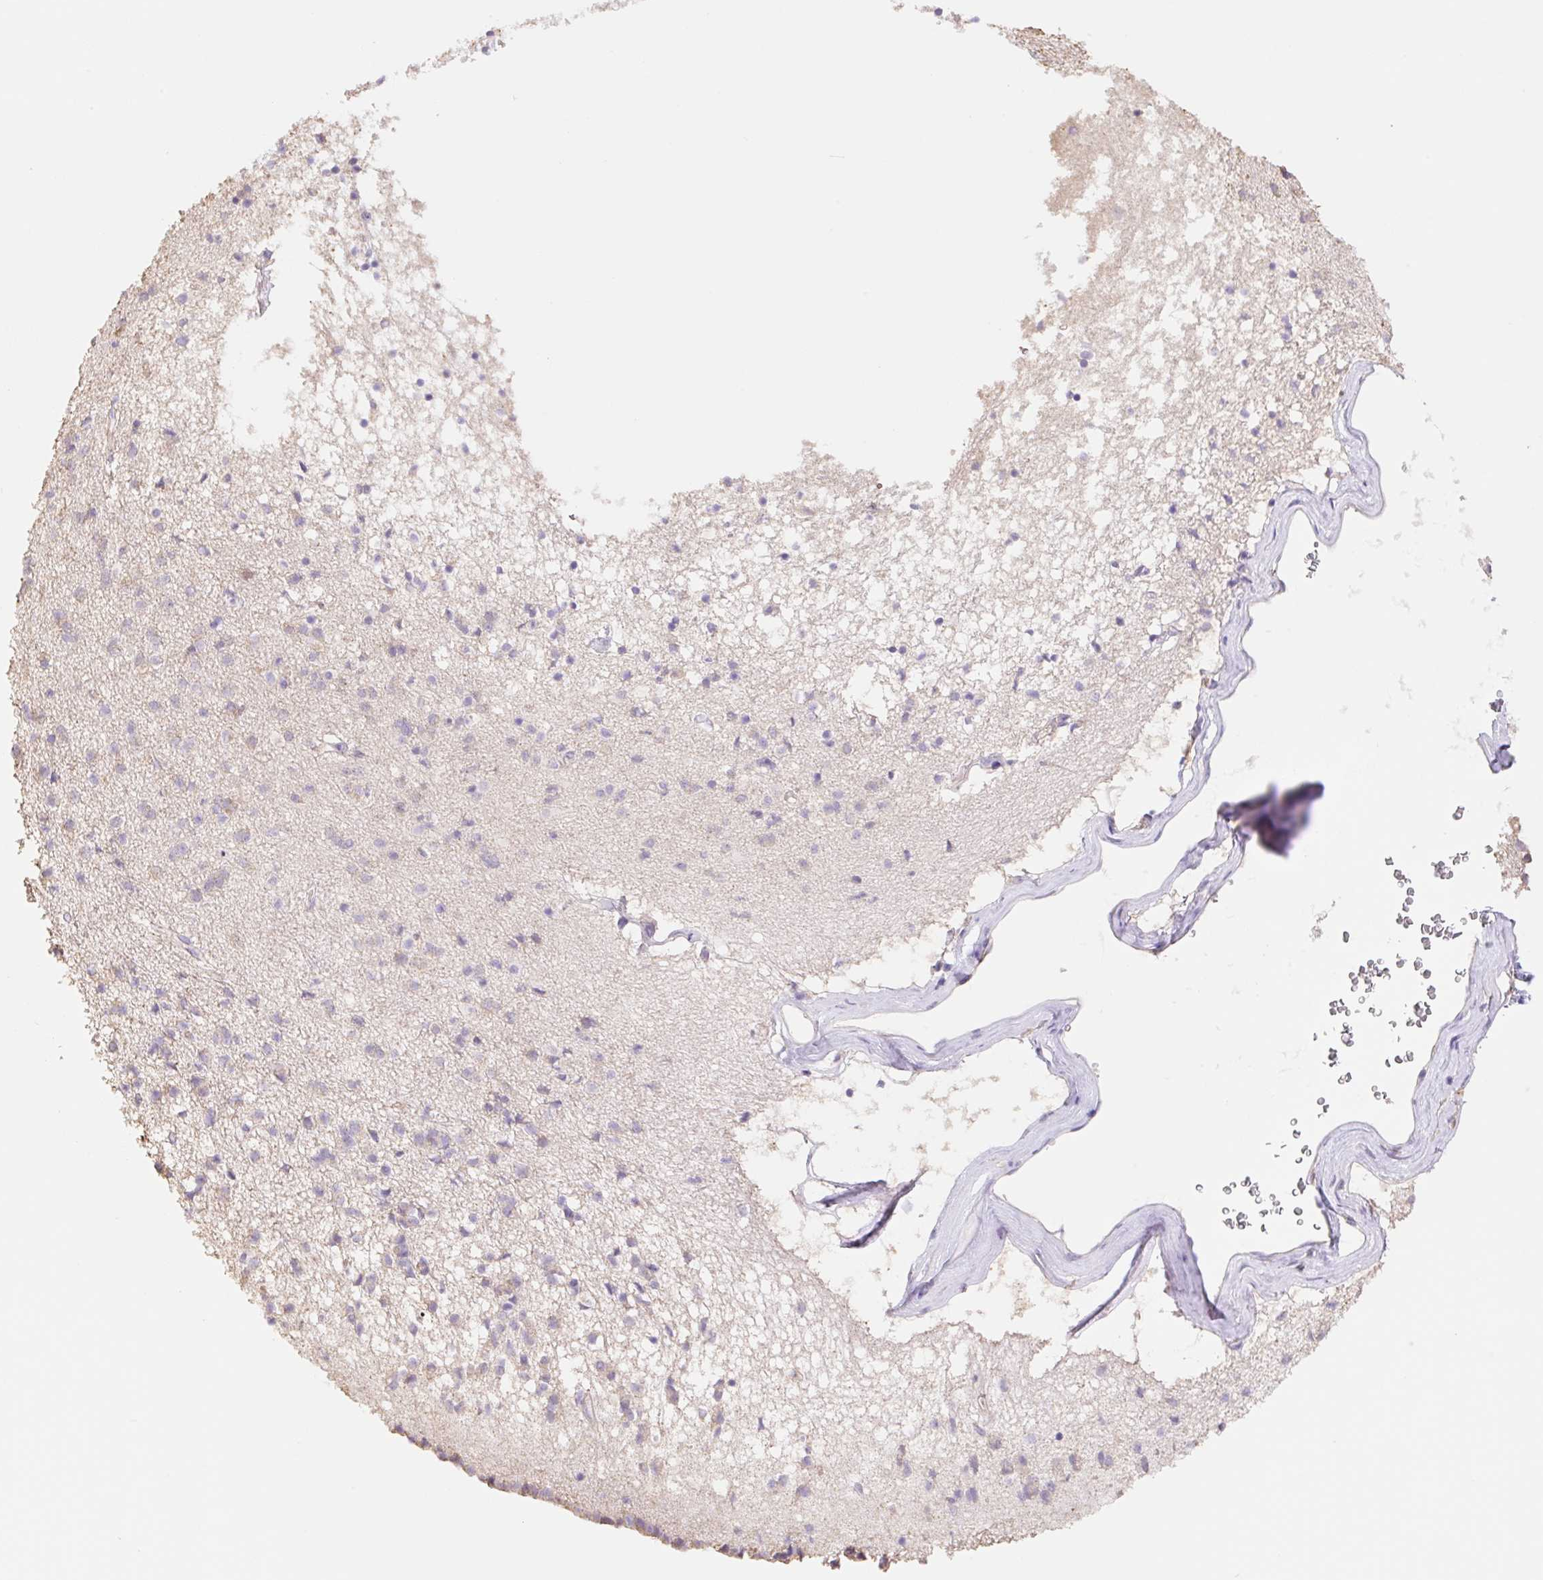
{"staining": {"intensity": "negative", "quantity": "none", "location": "none"}, "tissue": "caudate", "cell_type": "Glial cells", "image_type": "normal", "snomed": [{"axis": "morphology", "description": "Normal tissue, NOS"}, {"axis": "topography", "description": "Lateral ventricle wall"}], "caption": "Glial cells show no significant positivity in normal caudate. The staining was performed using DAB to visualize the protein expression in brown, while the nuclei were stained in blue with hematoxylin (Magnification: 20x).", "gene": "COPZ2", "patient": {"sex": "male", "age": 58}}